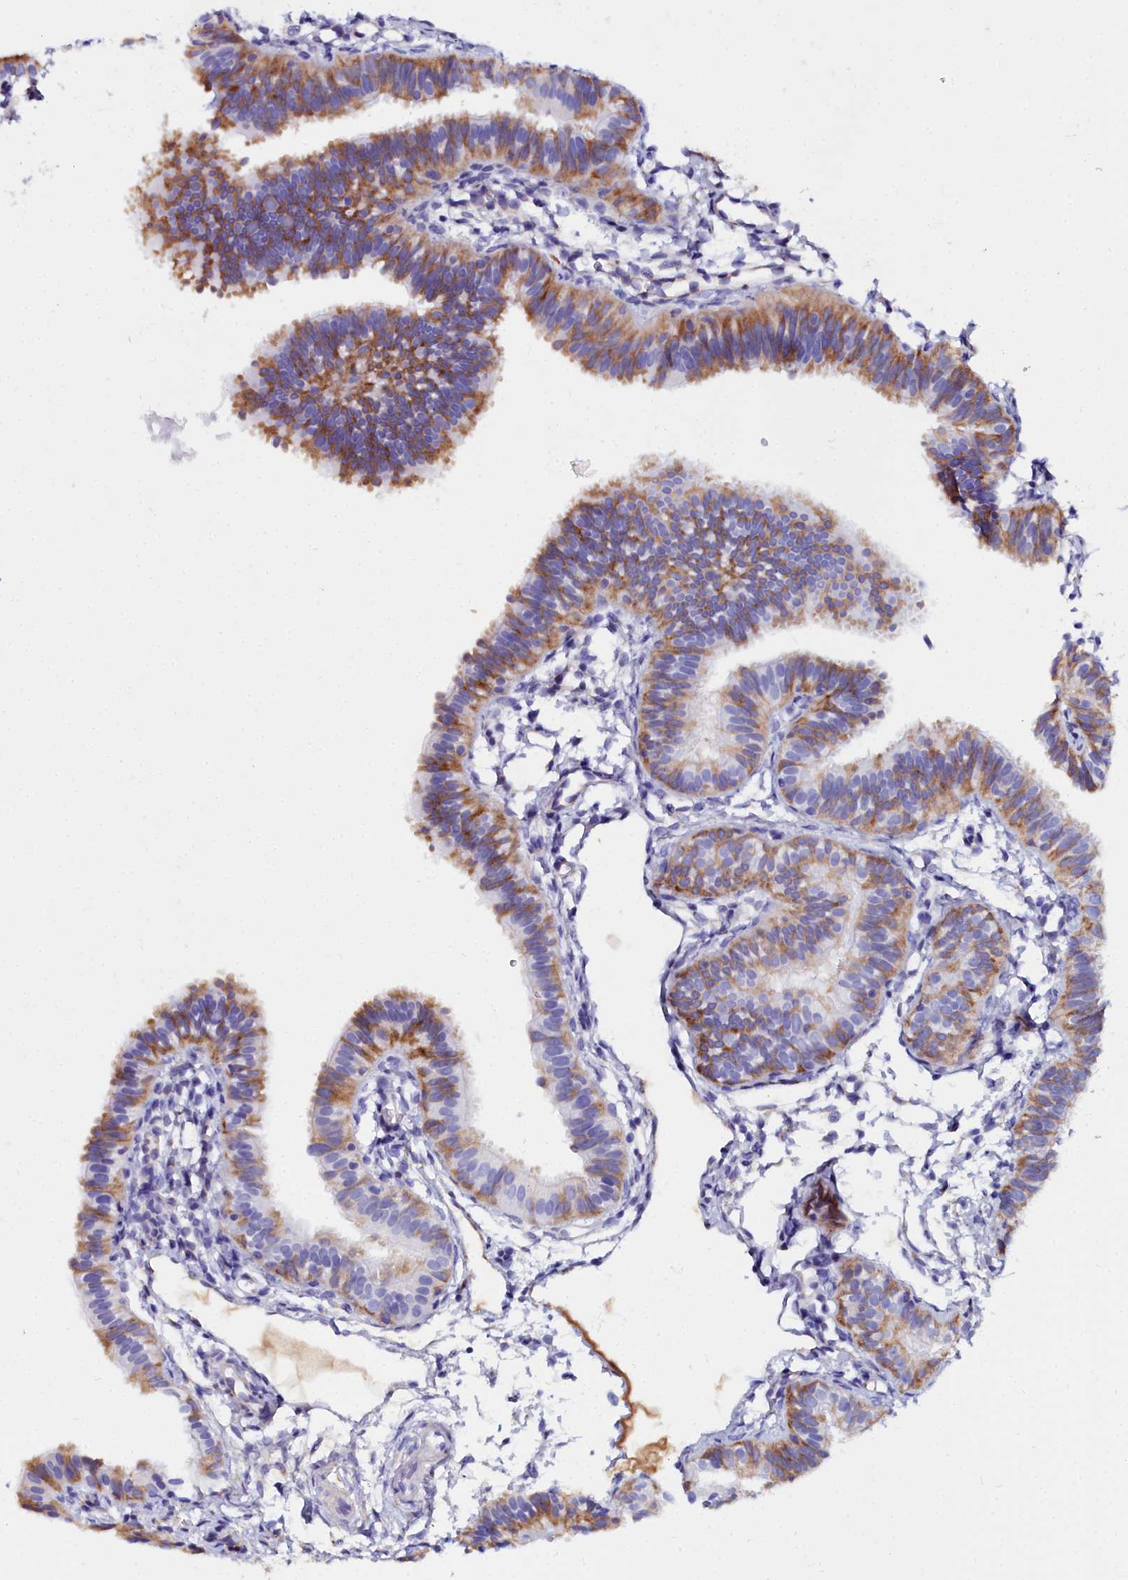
{"staining": {"intensity": "moderate", "quantity": "25%-75%", "location": "cytoplasmic/membranous"}, "tissue": "fallopian tube", "cell_type": "Glandular cells", "image_type": "normal", "snomed": [{"axis": "morphology", "description": "Normal tissue, NOS"}, {"axis": "topography", "description": "Fallopian tube"}], "caption": "Moderate cytoplasmic/membranous positivity for a protein is appreciated in approximately 25%-75% of glandular cells of benign fallopian tube using immunohistochemistry.", "gene": "TXNDC5", "patient": {"sex": "female", "age": 35}}